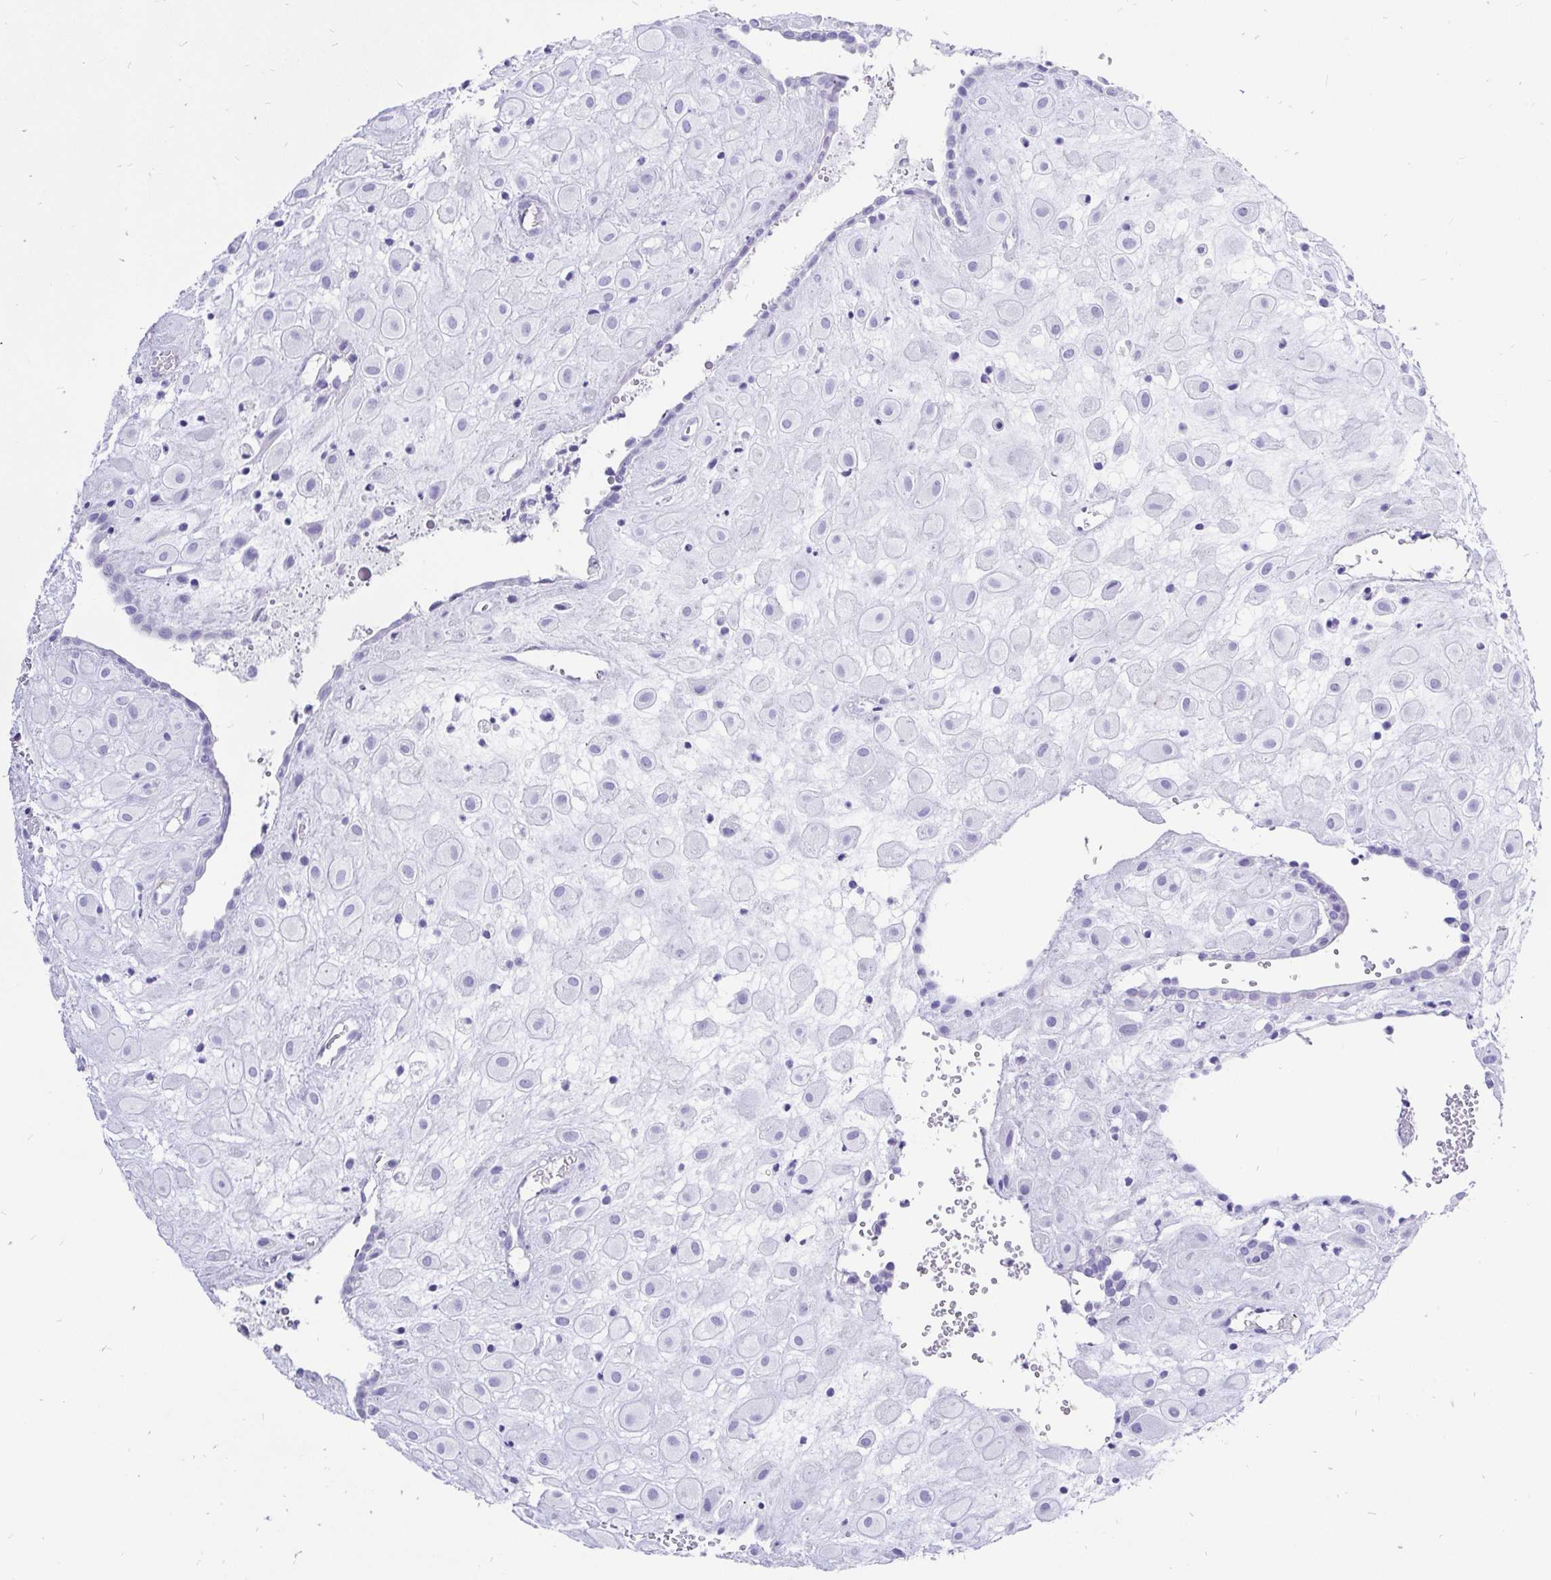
{"staining": {"intensity": "negative", "quantity": "none", "location": "none"}, "tissue": "placenta", "cell_type": "Decidual cells", "image_type": "normal", "snomed": [{"axis": "morphology", "description": "Normal tissue, NOS"}, {"axis": "topography", "description": "Placenta"}], "caption": "Immunohistochemical staining of benign human placenta displays no significant positivity in decidual cells. (Immunohistochemistry (ihc), brightfield microscopy, high magnification).", "gene": "KRT13", "patient": {"sex": "female", "age": 24}}